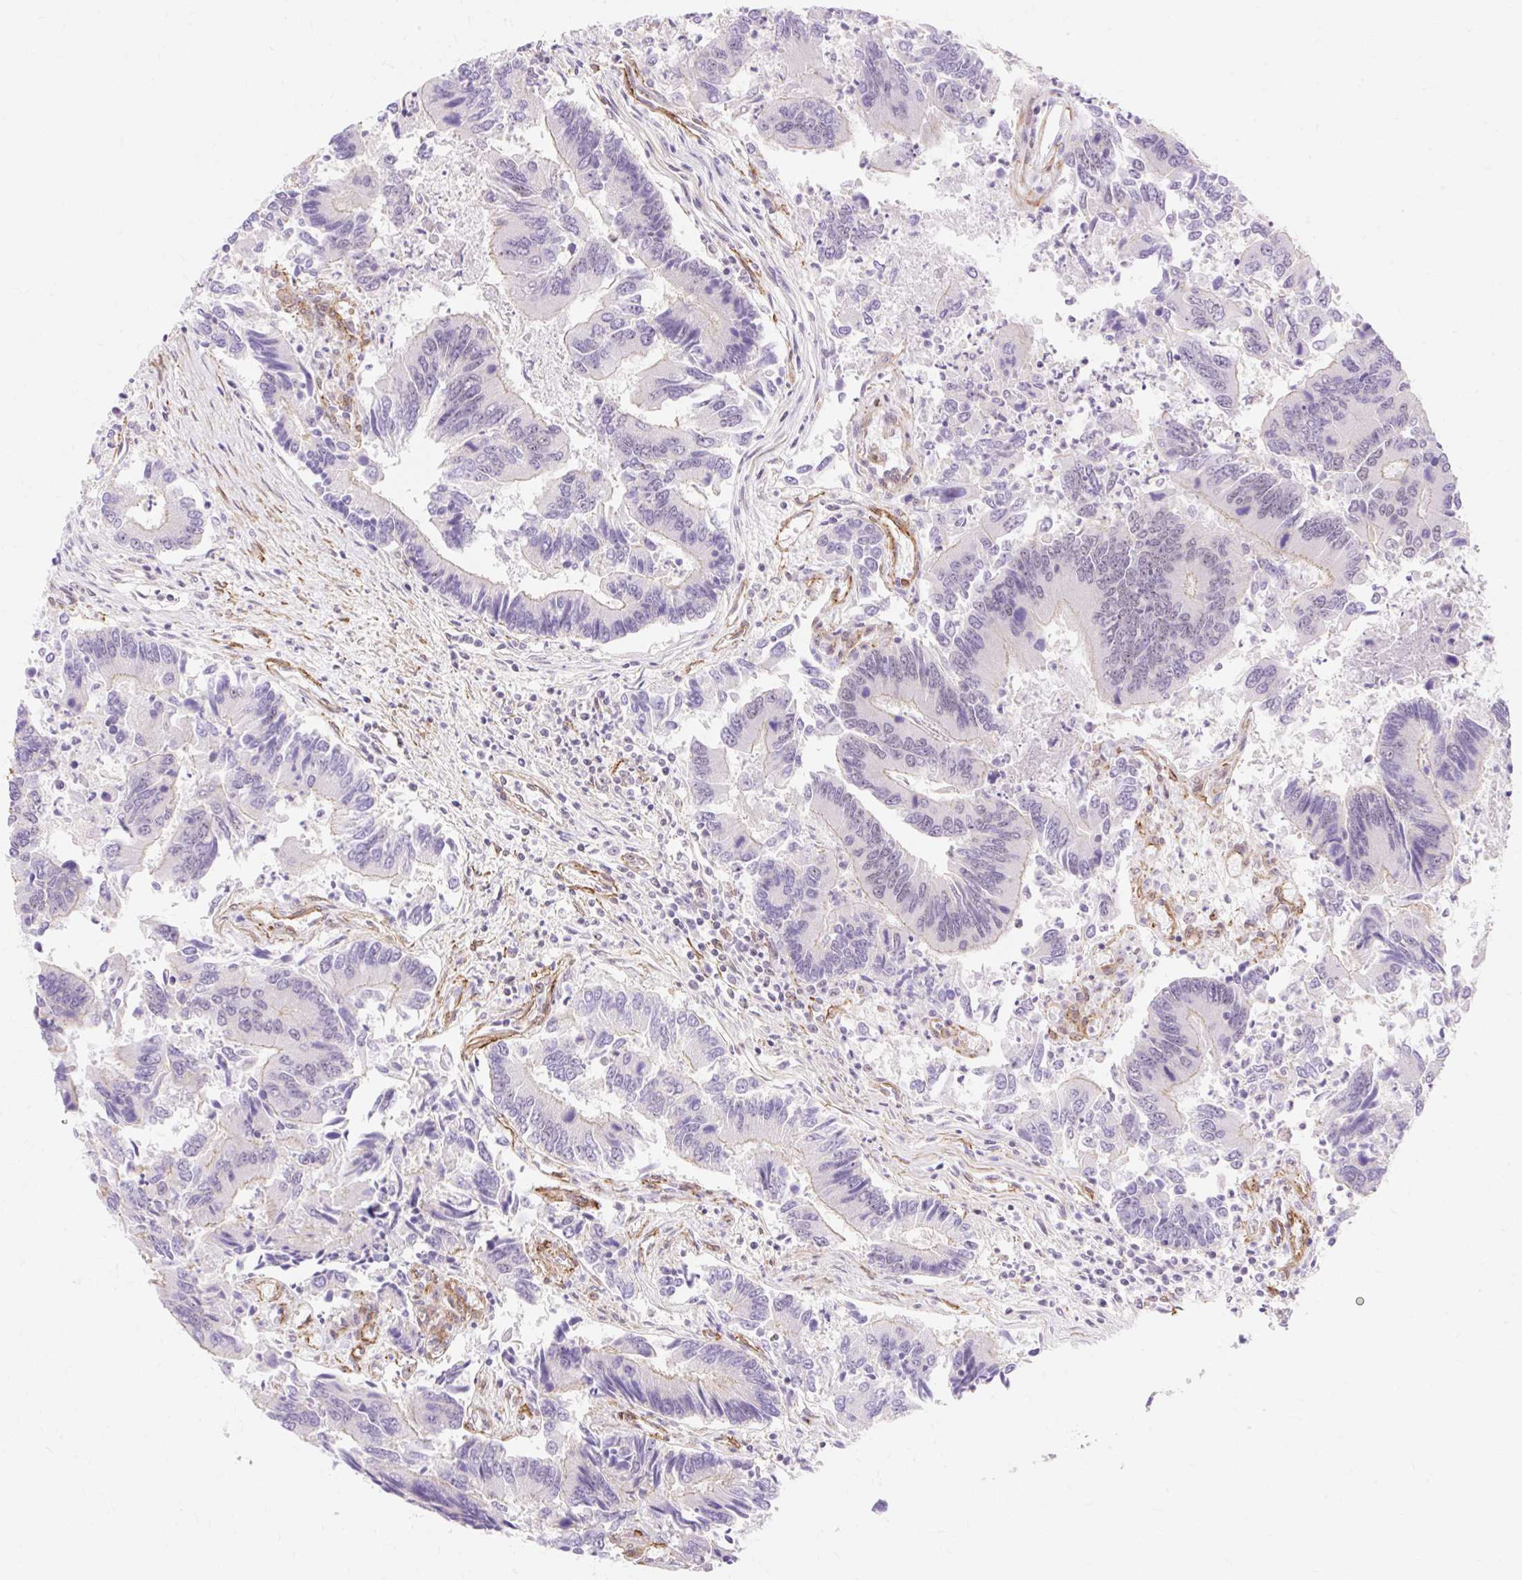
{"staining": {"intensity": "negative", "quantity": "none", "location": "none"}, "tissue": "colorectal cancer", "cell_type": "Tumor cells", "image_type": "cancer", "snomed": [{"axis": "morphology", "description": "Adenocarcinoma, NOS"}, {"axis": "topography", "description": "Colon"}], "caption": "Protein analysis of colorectal cancer (adenocarcinoma) reveals no significant expression in tumor cells.", "gene": "OBP2A", "patient": {"sex": "female", "age": 67}}